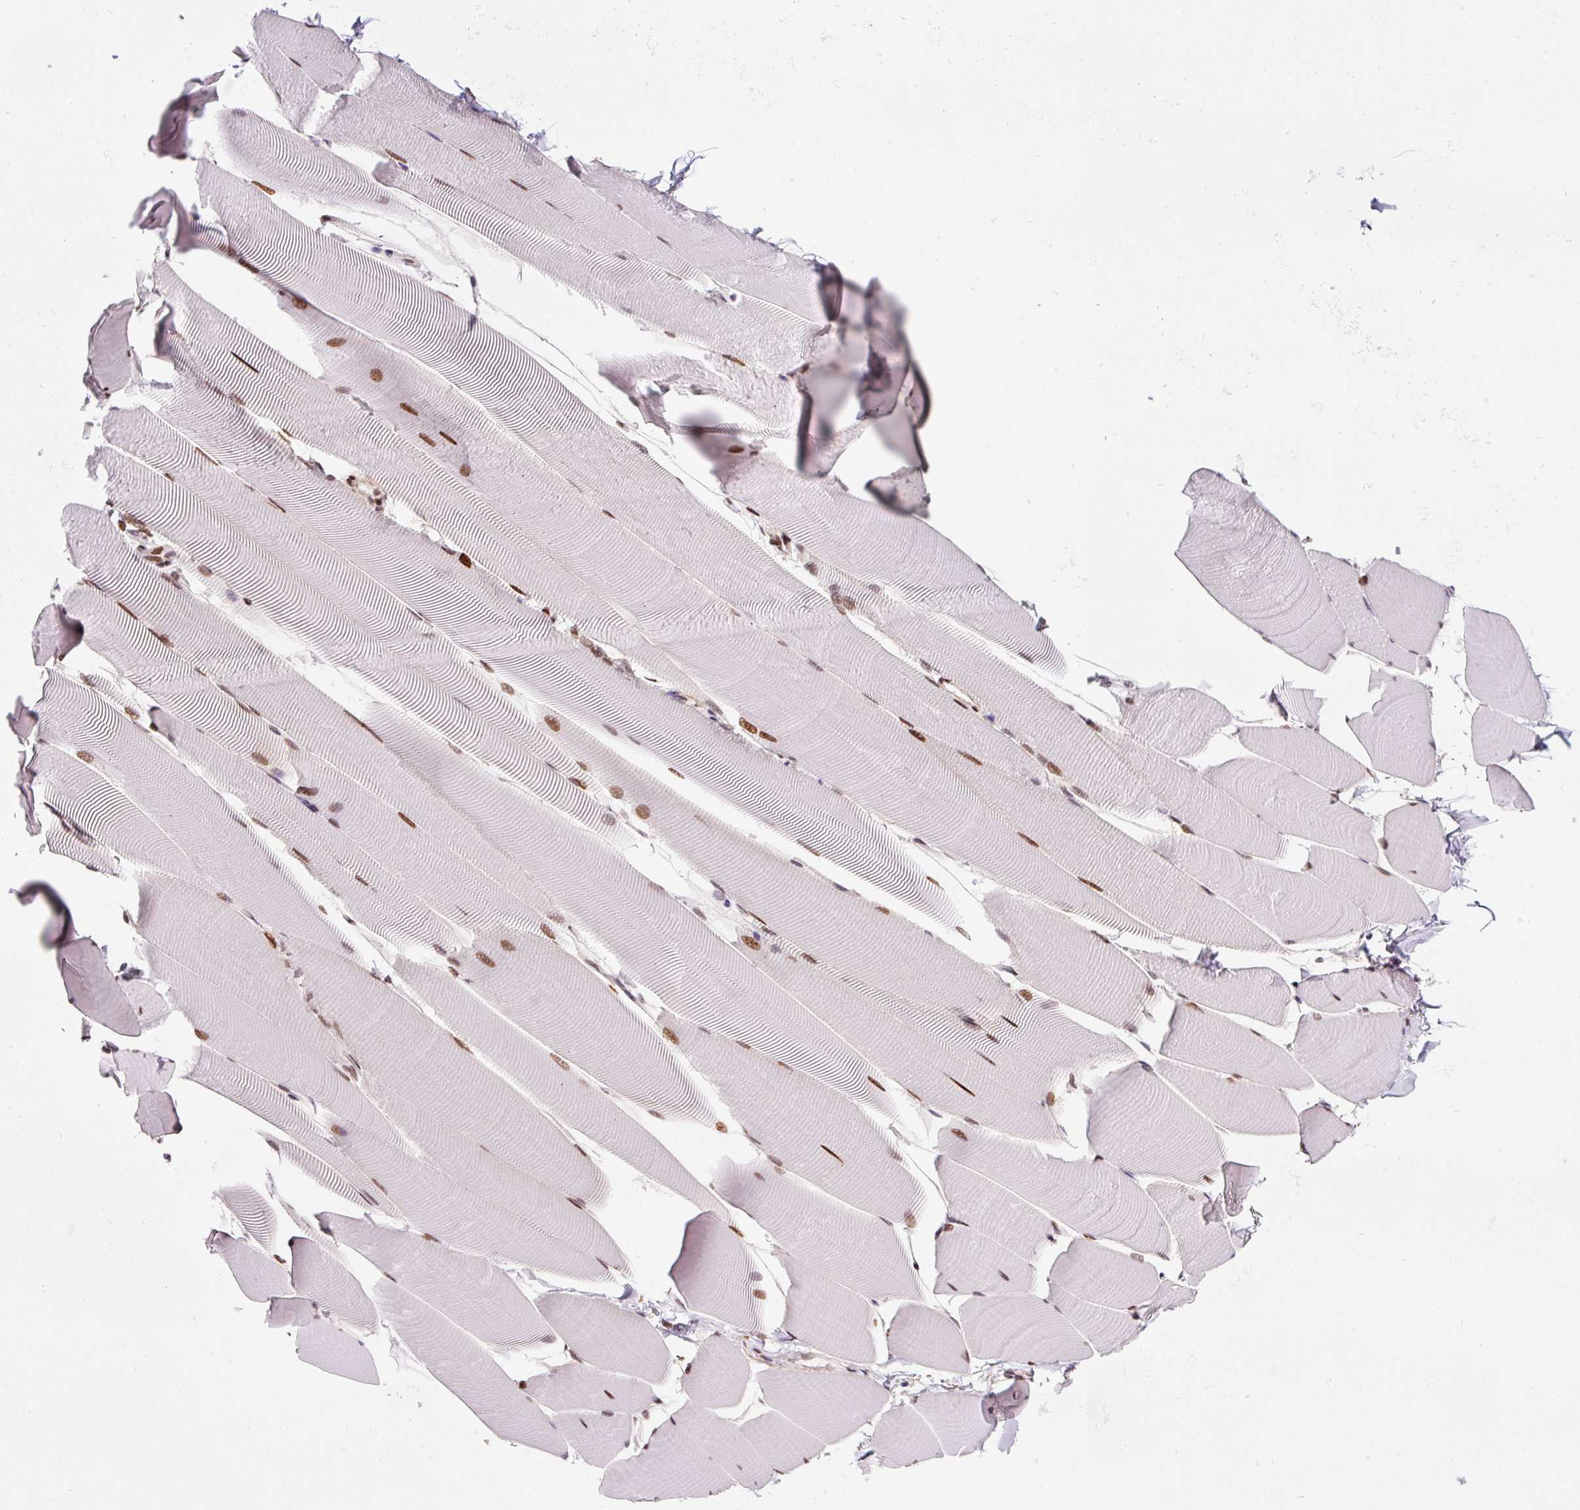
{"staining": {"intensity": "moderate", "quantity": "25%-75%", "location": "nuclear"}, "tissue": "skeletal muscle", "cell_type": "Myocytes", "image_type": "normal", "snomed": [{"axis": "morphology", "description": "Normal tissue, NOS"}, {"axis": "topography", "description": "Skeletal muscle"}], "caption": "Brown immunohistochemical staining in normal human skeletal muscle exhibits moderate nuclear expression in about 25%-75% of myocytes.", "gene": "CCNL2", "patient": {"sex": "male", "age": 25}}